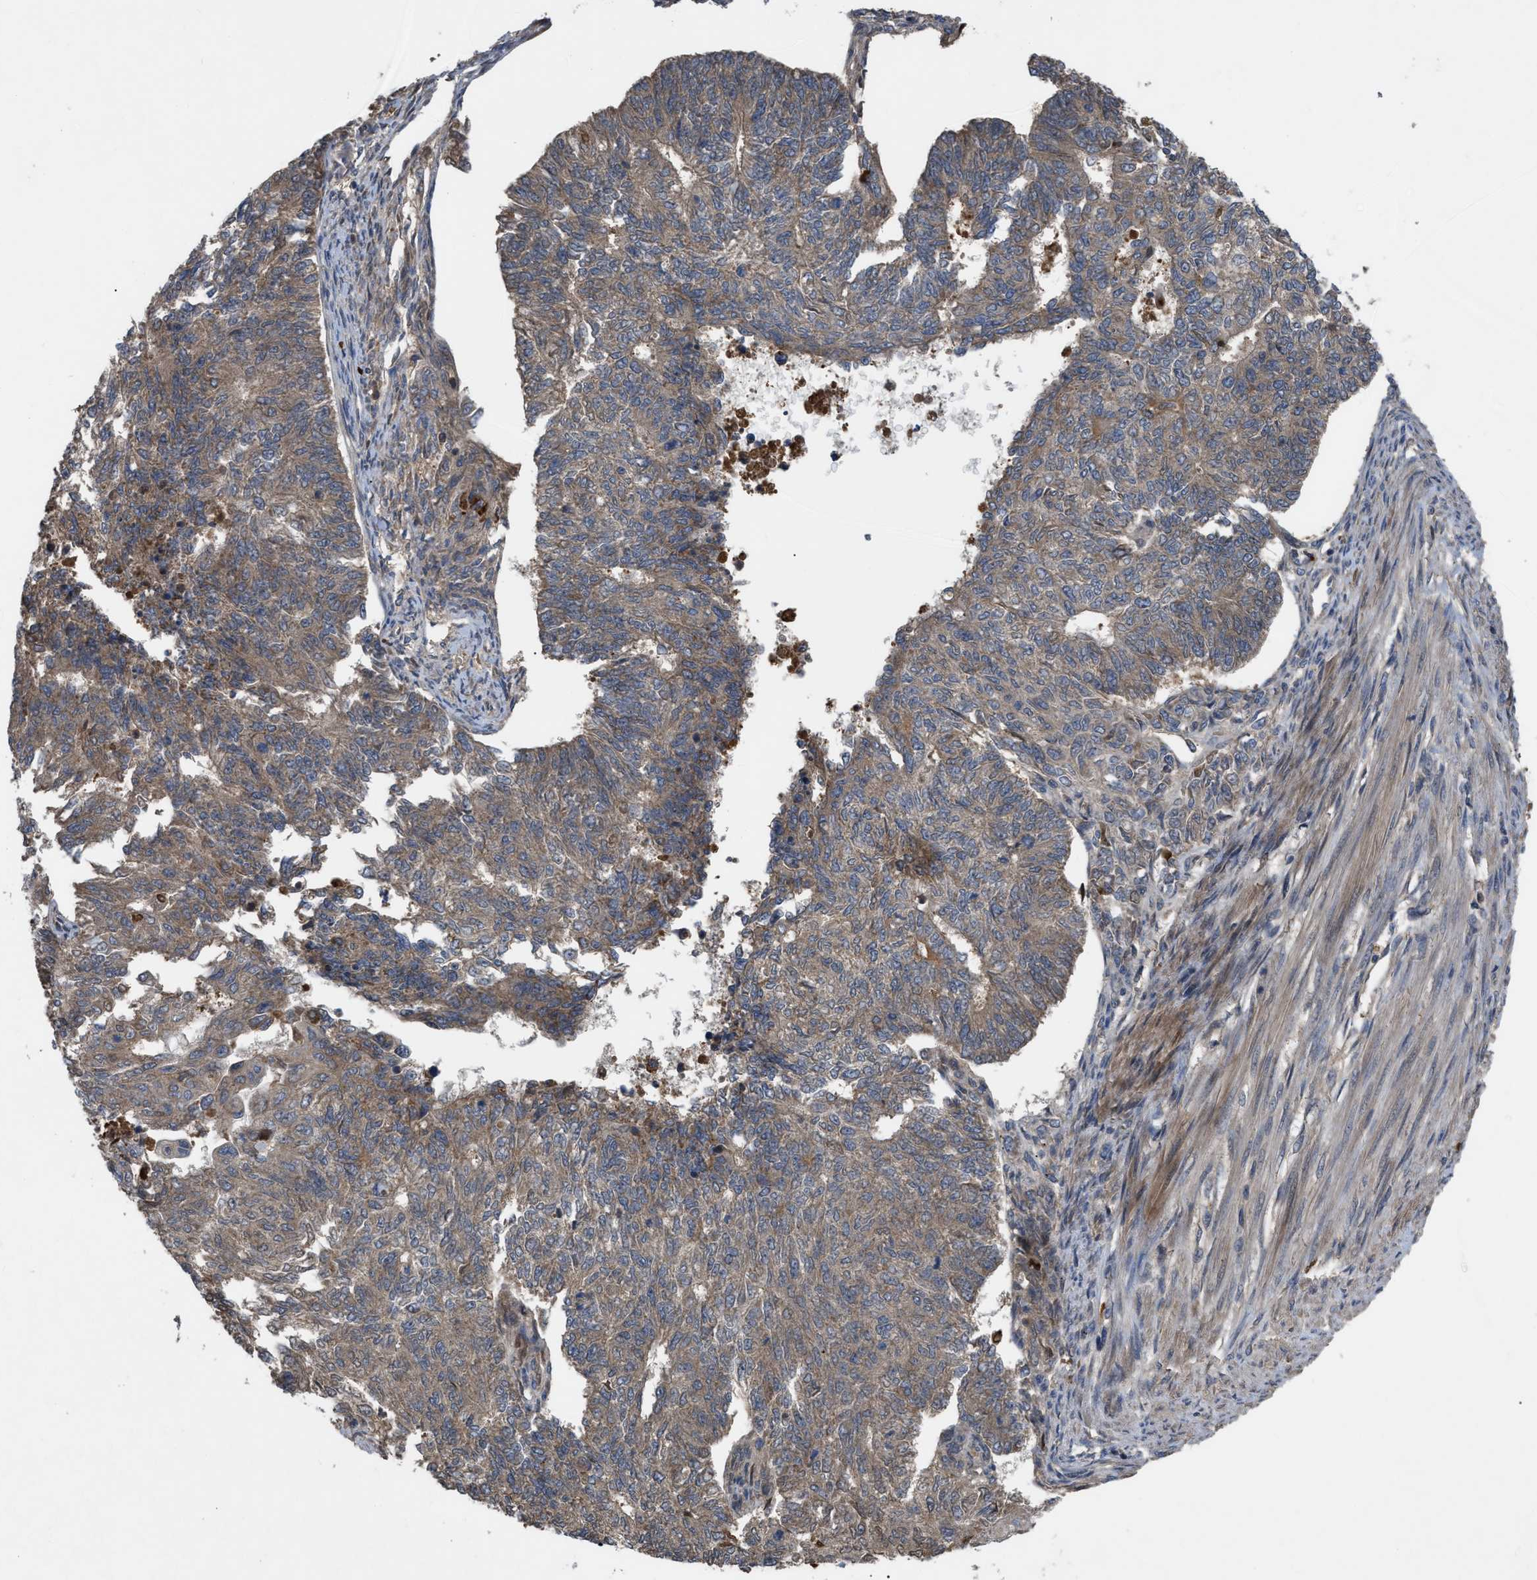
{"staining": {"intensity": "moderate", "quantity": ">75%", "location": "cytoplasmic/membranous"}, "tissue": "endometrial cancer", "cell_type": "Tumor cells", "image_type": "cancer", "snomed": [{"axis": "morphology", "description": "Adenocarcinoma, NOS"}, {"axis": "topography", "description": "Endometrium"}], "caption": "A high-resolution photomicrograph shows IHC staining of endometrial adenocarcinoma, which shows moderate cytoplasmic/membranous expression in about >75% of tumor cells.", "gene": "RAB2A", "patient": {"sex": "female", "age": 32}}